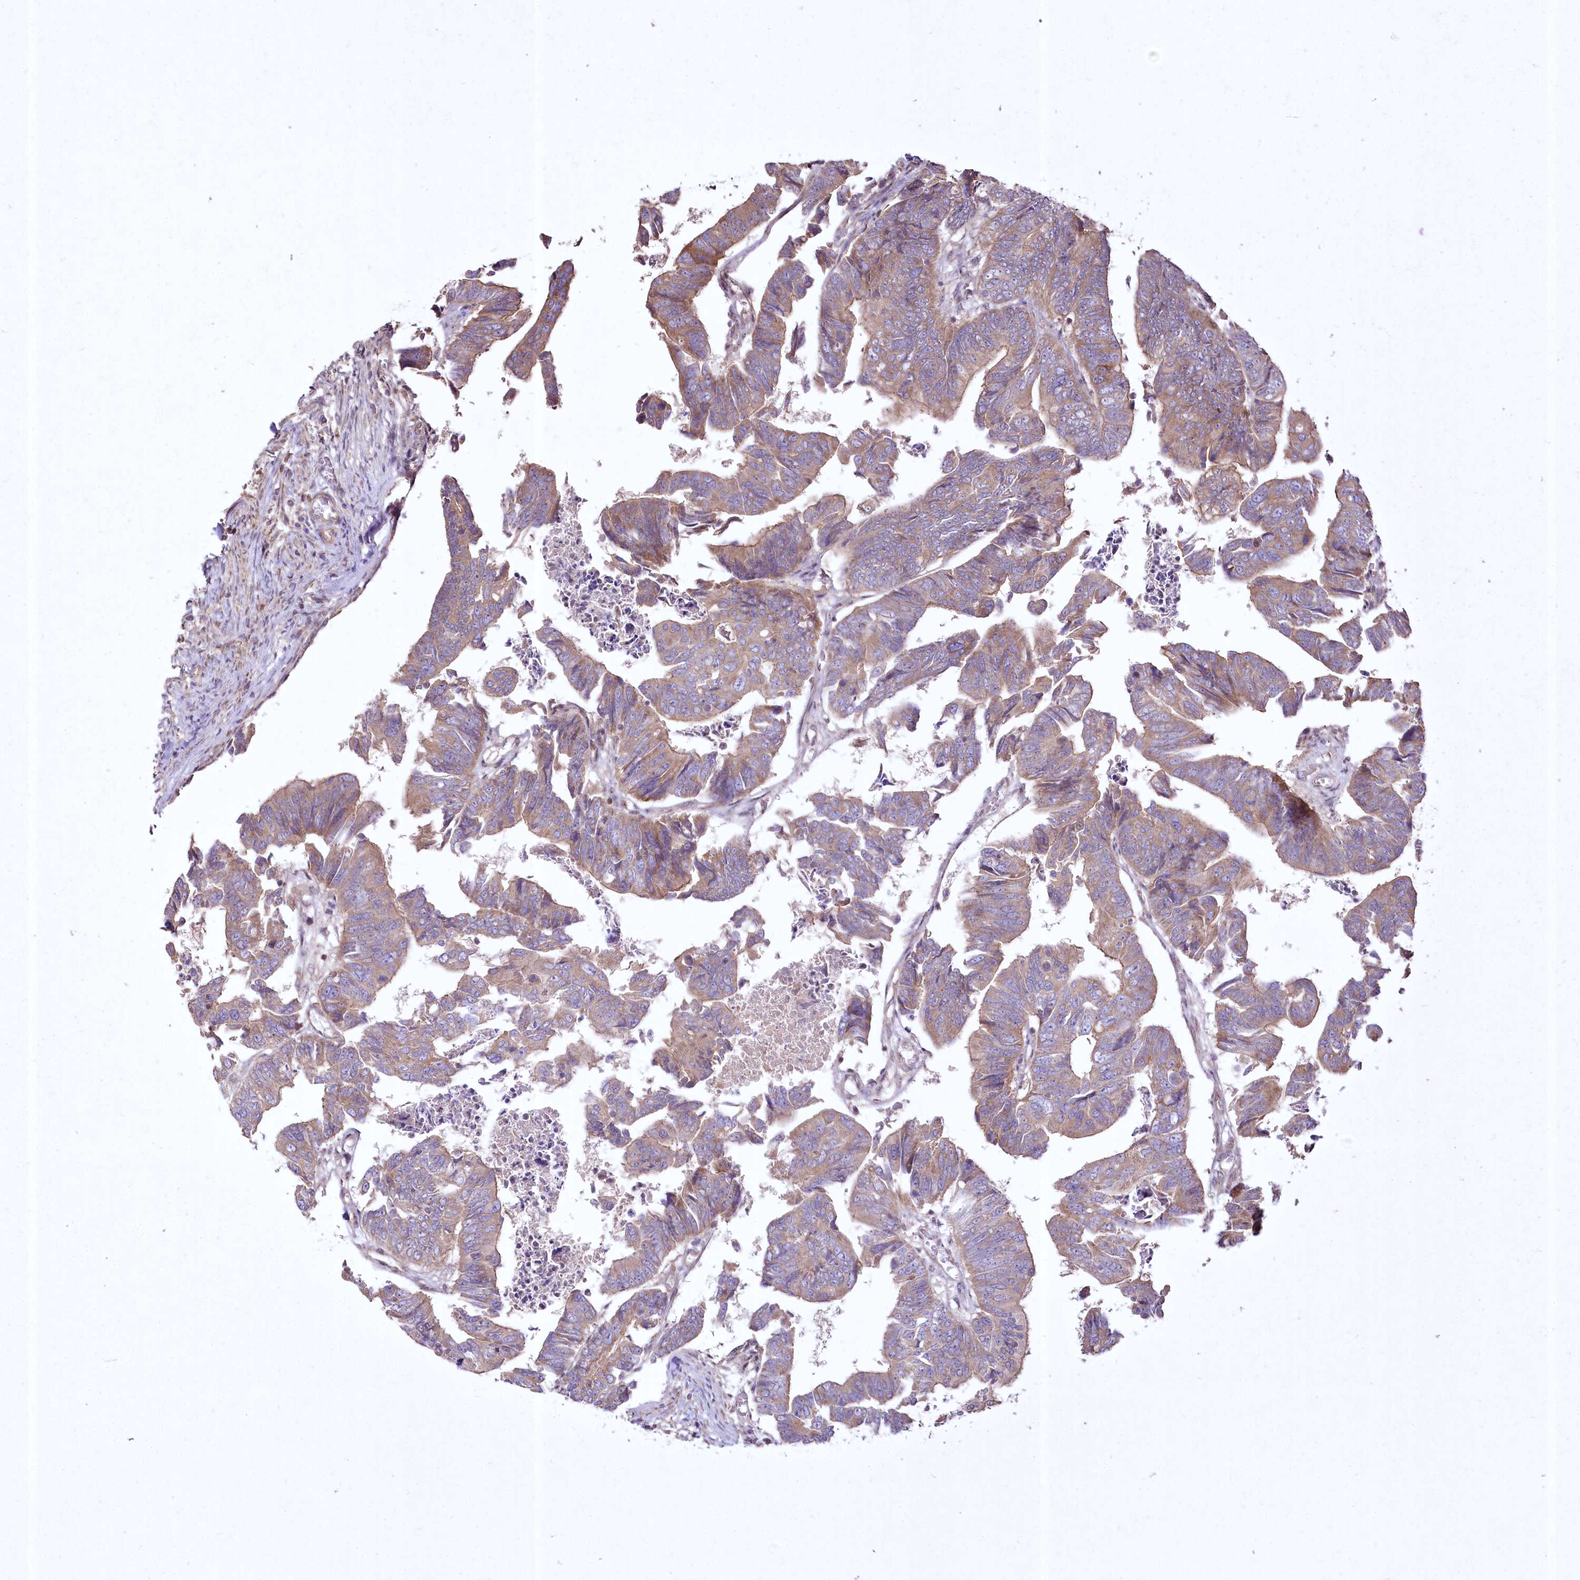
{"staining": {"intensity": "moderate", "quantity": ">75%", "location": "cytoplasmic/membranous"}, "tissue": "colorectal cancer", "cell_type": "Tumor cells", "image_type": "cancer", "snomed": [{"axis": "morphology", "description": "Adenocarcinoma, NOS"}, {"axis": "topography", "description": "Rectum"}], "caption": "High-power microscopy captured an IHC micrograph of colorectal cancer, revealing moderate cytoplasmic/membranous positivity in approximately >75% of tumor cells.", "gene": "SH3TC1", "patient": {"sex": "female", "age": 65}}